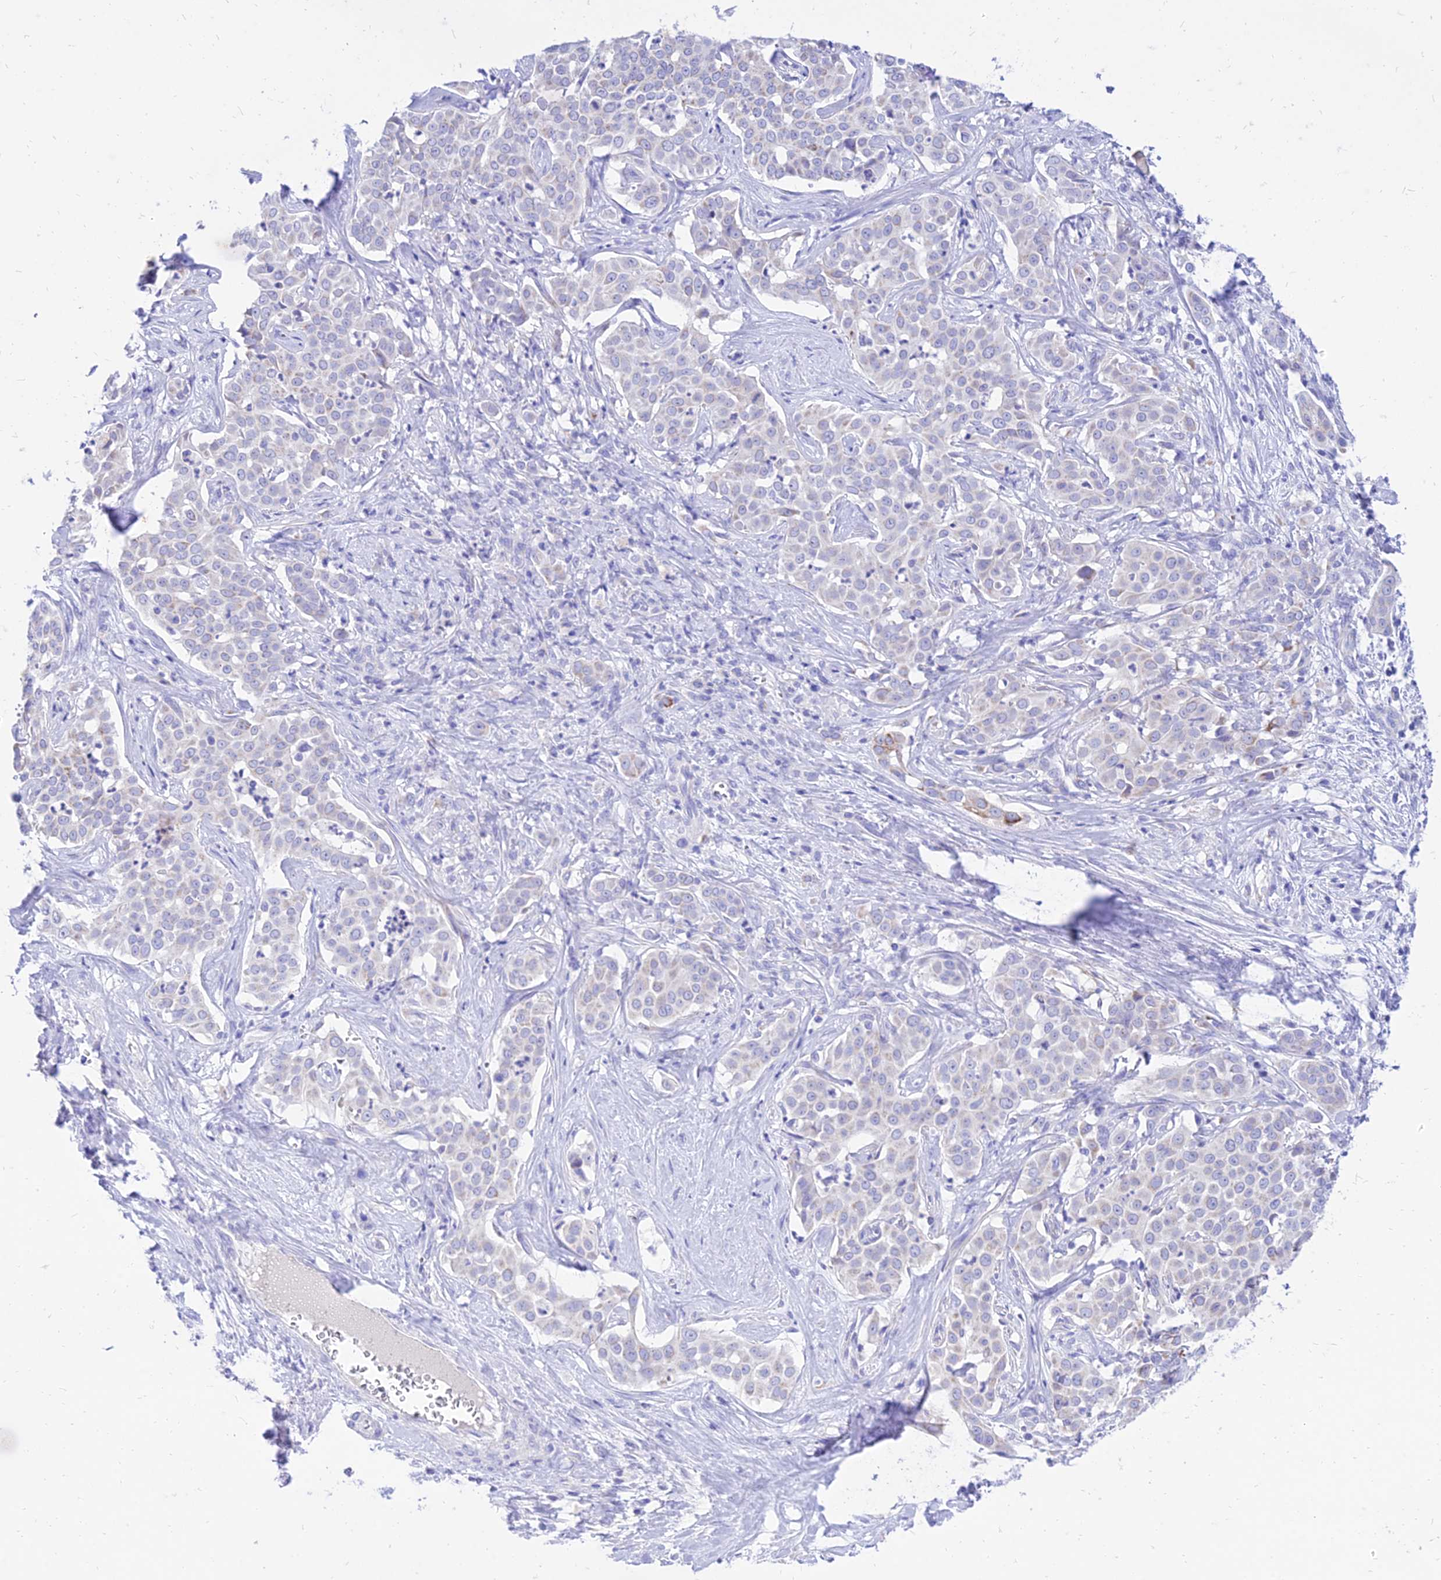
{"staining": {"intensity": "negative", "quantity": "none", "location": "none"}, "tissue": "liver cancer", "cell_type": "Tumor cells", "image_type": "cancer", "snomed": [{"axis": "morphology", "description": "Cholangiocarcinoma"}, {"axis": "topography", "description": "Liver"}], "caption": "The histopathology image reveals no significant positivity in tumor cells of liver cancer.", "gene": "PKN3", "patient": {"sex": "male", "age": 67}}